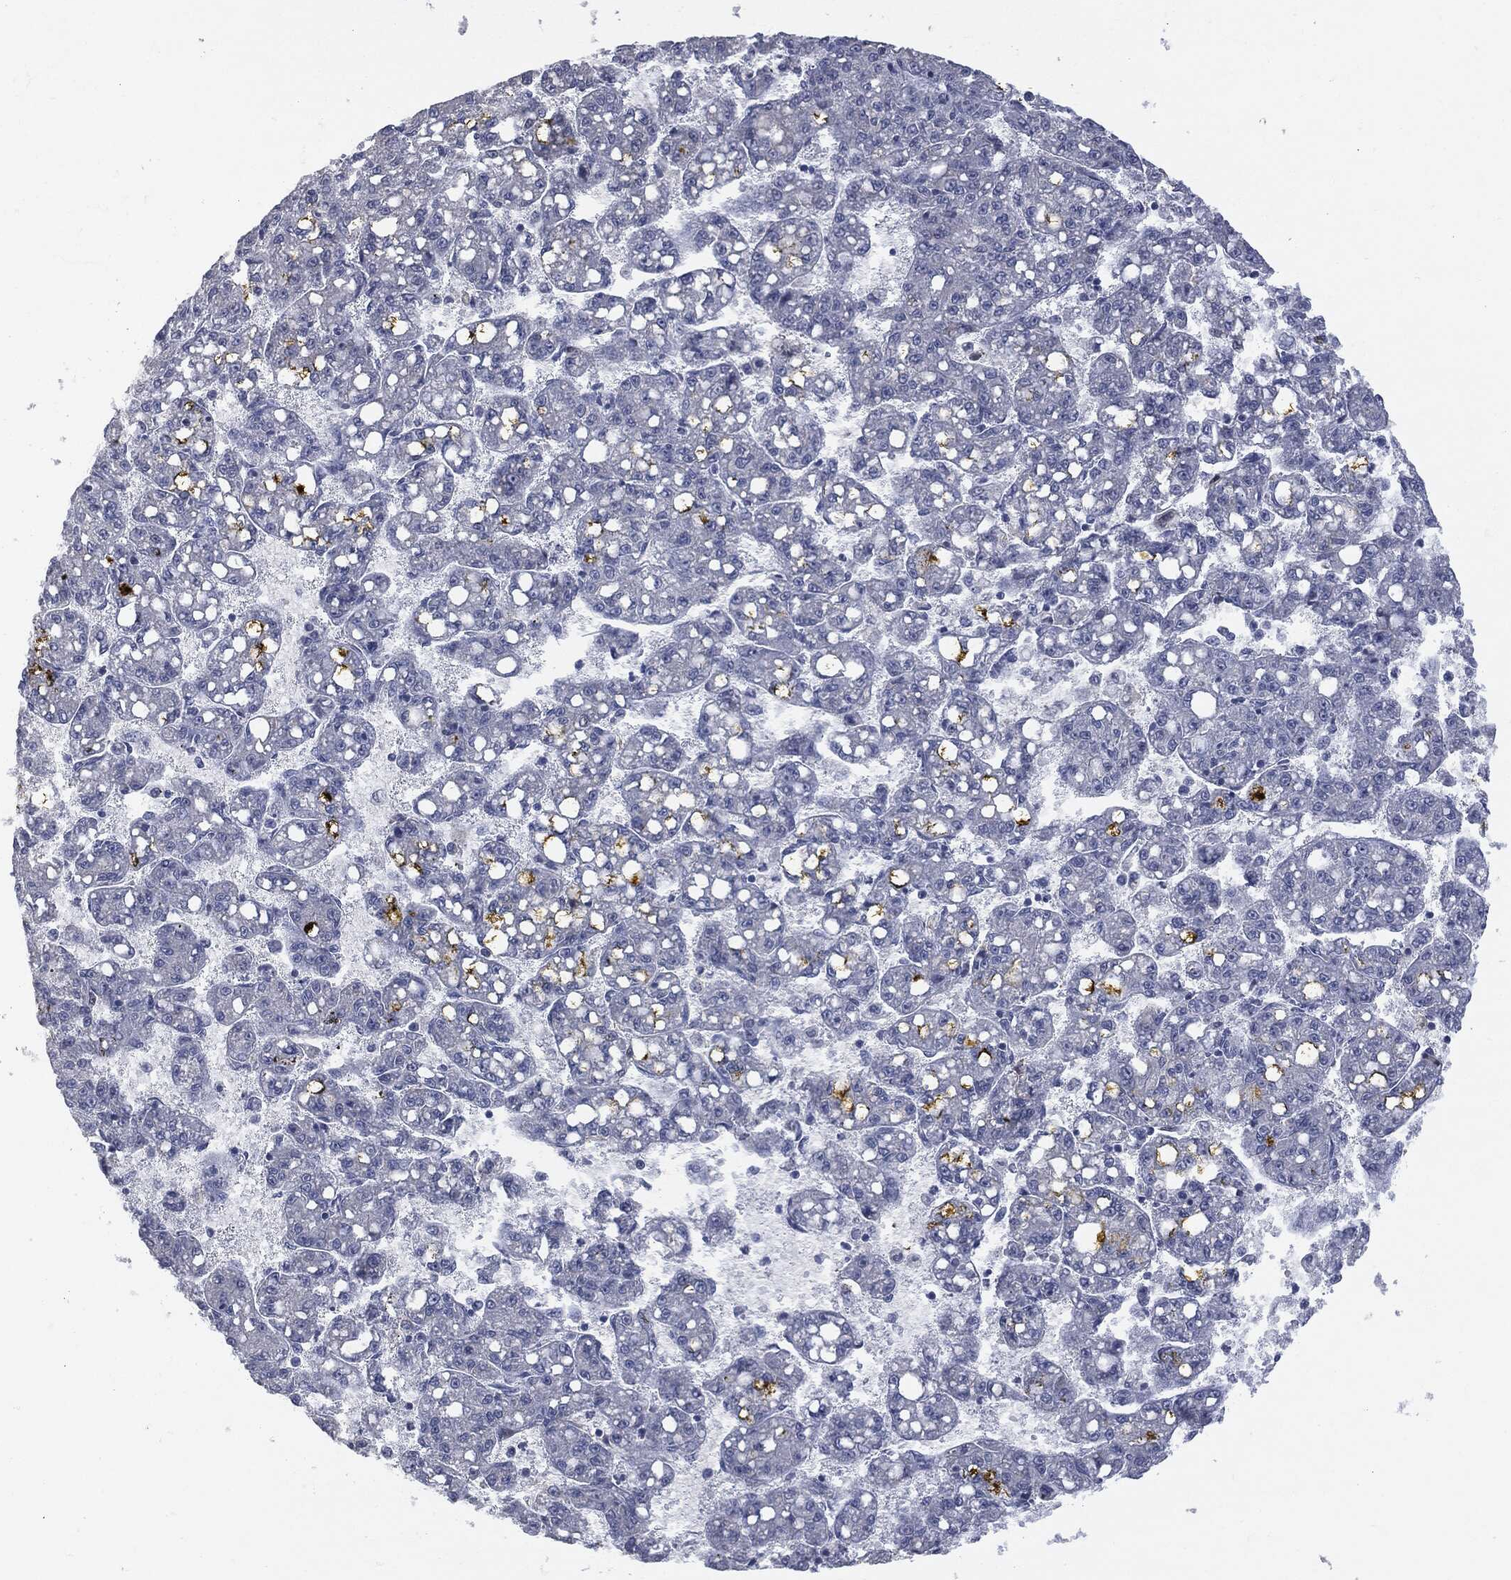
{"staining": {"intensity": "negative", "quantity": "none", "location": "none"}, "tissue": "liver cancer", "cell_type": "Tumor cells", "image_type": "cancer", "snomed": [{"axis": "morphology", "description": "Carcinoma, Hepatocellular, NOS"}, {"axis": "topography", "description": "Liver"}], "caption": "This is a image of IHC staining of liver hepatocellular carcinoma, which shows no expression in tumor cells. (DAB immunohistochemistry (IHC) with hematoxylin counter stain).", "gene": "UBE2C", "patient": {"sex": "female", "age": 65}}